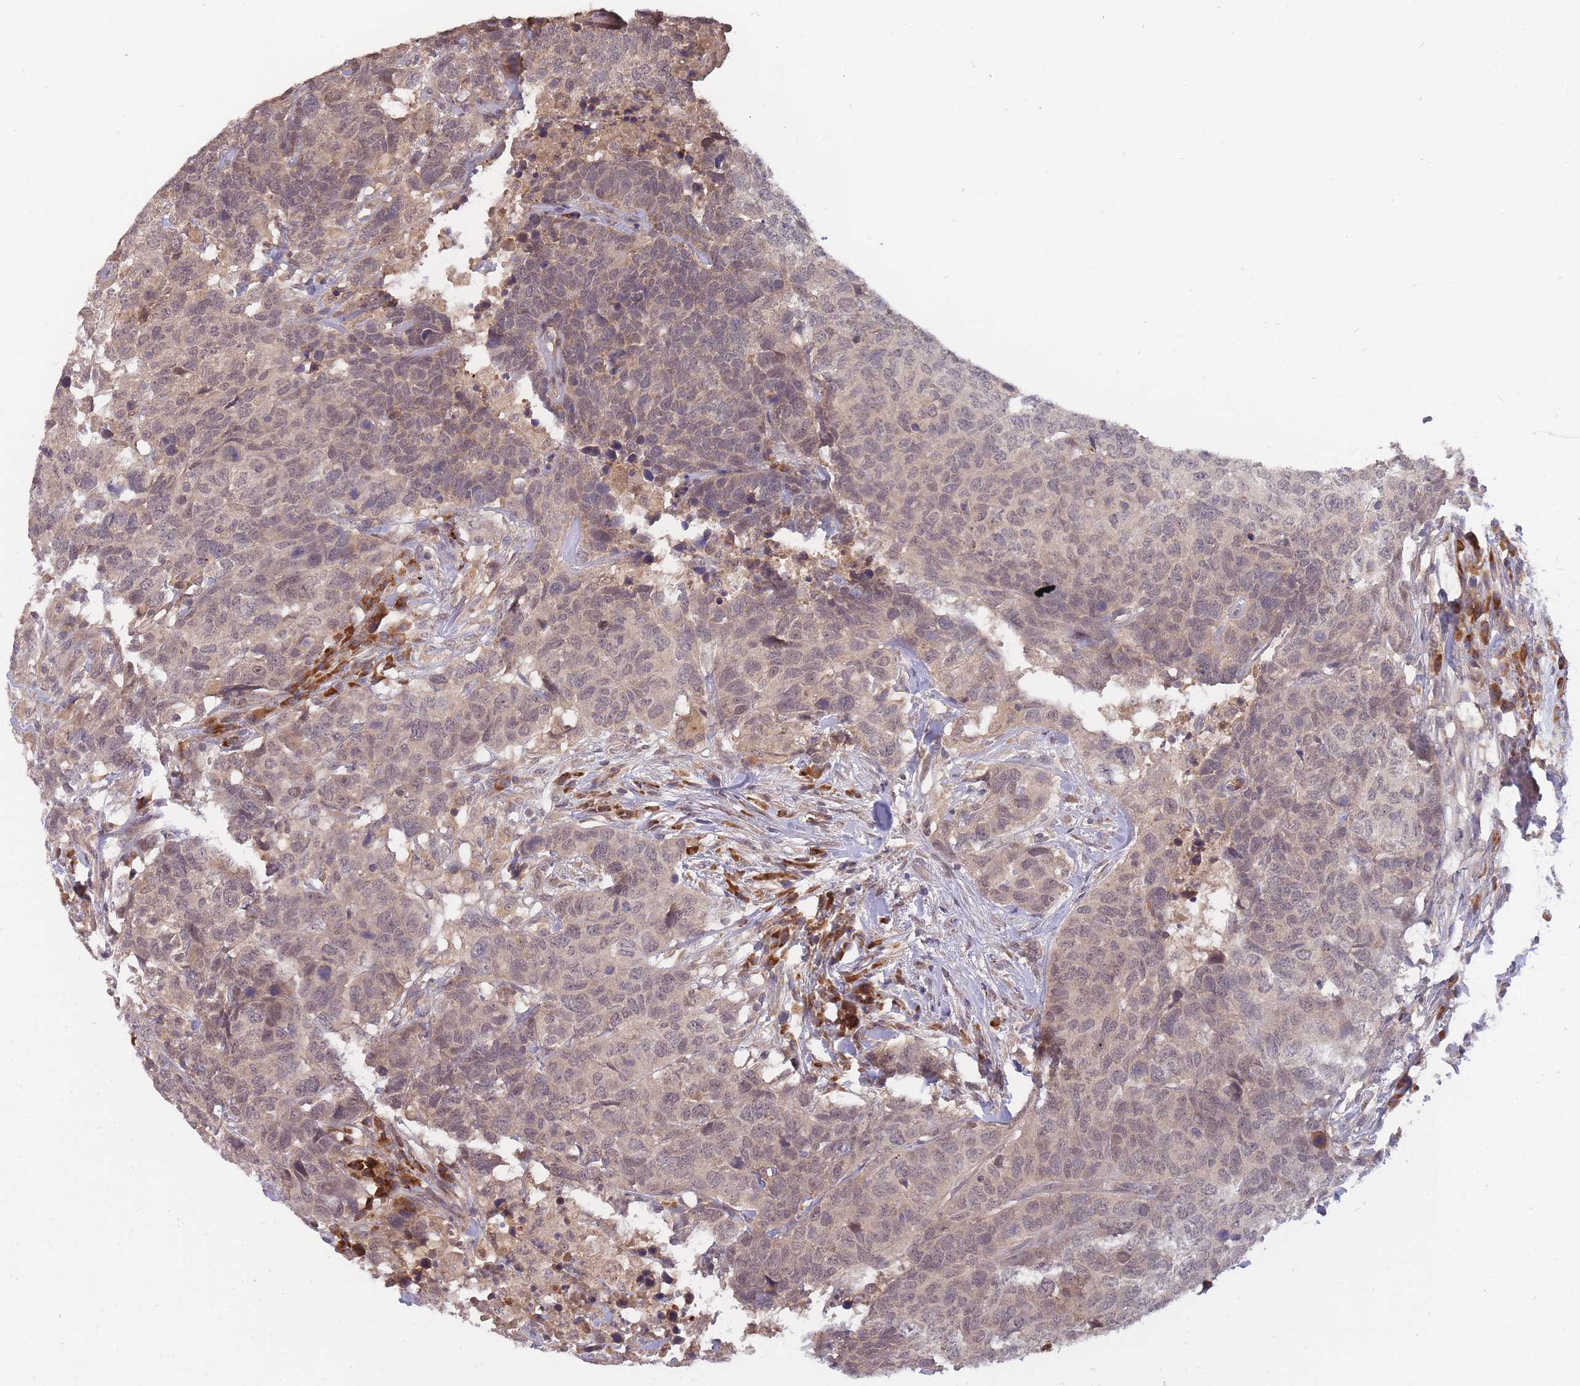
{"staining": {"intensity": "weak", "quantity": "25%-75%", "location": "cytoplasmic/membranous,nuclear"}, "tissue": "head and neck cancer", "cell_type": "Tumor cells", "image_type": "cancer", "snomed": [{"axis": "morphology", "description": "Normal tissue, NOS"}, {"axis": "morphology", "description": "Squamous cell carcinoma, NOS"}, {"axis": "topography", "description": "Skeletal muscle"}, {"axis": "topography", "description": "Vascular tissue"}, {"axis": "topography", "description": "Peripheral nerve tissue"}, {"axis": "topography", "description": "Head-Neck"}], "caption": "Head and neck squamous cell carcinoma stained with DAB IHC exhibits low levels of weak cytoplasmic/membranous and nuclear expression in approximately 25%-75% of tumor cells.", "gene": "SMC6", "patient": {"sex": "male", "age": 66}}